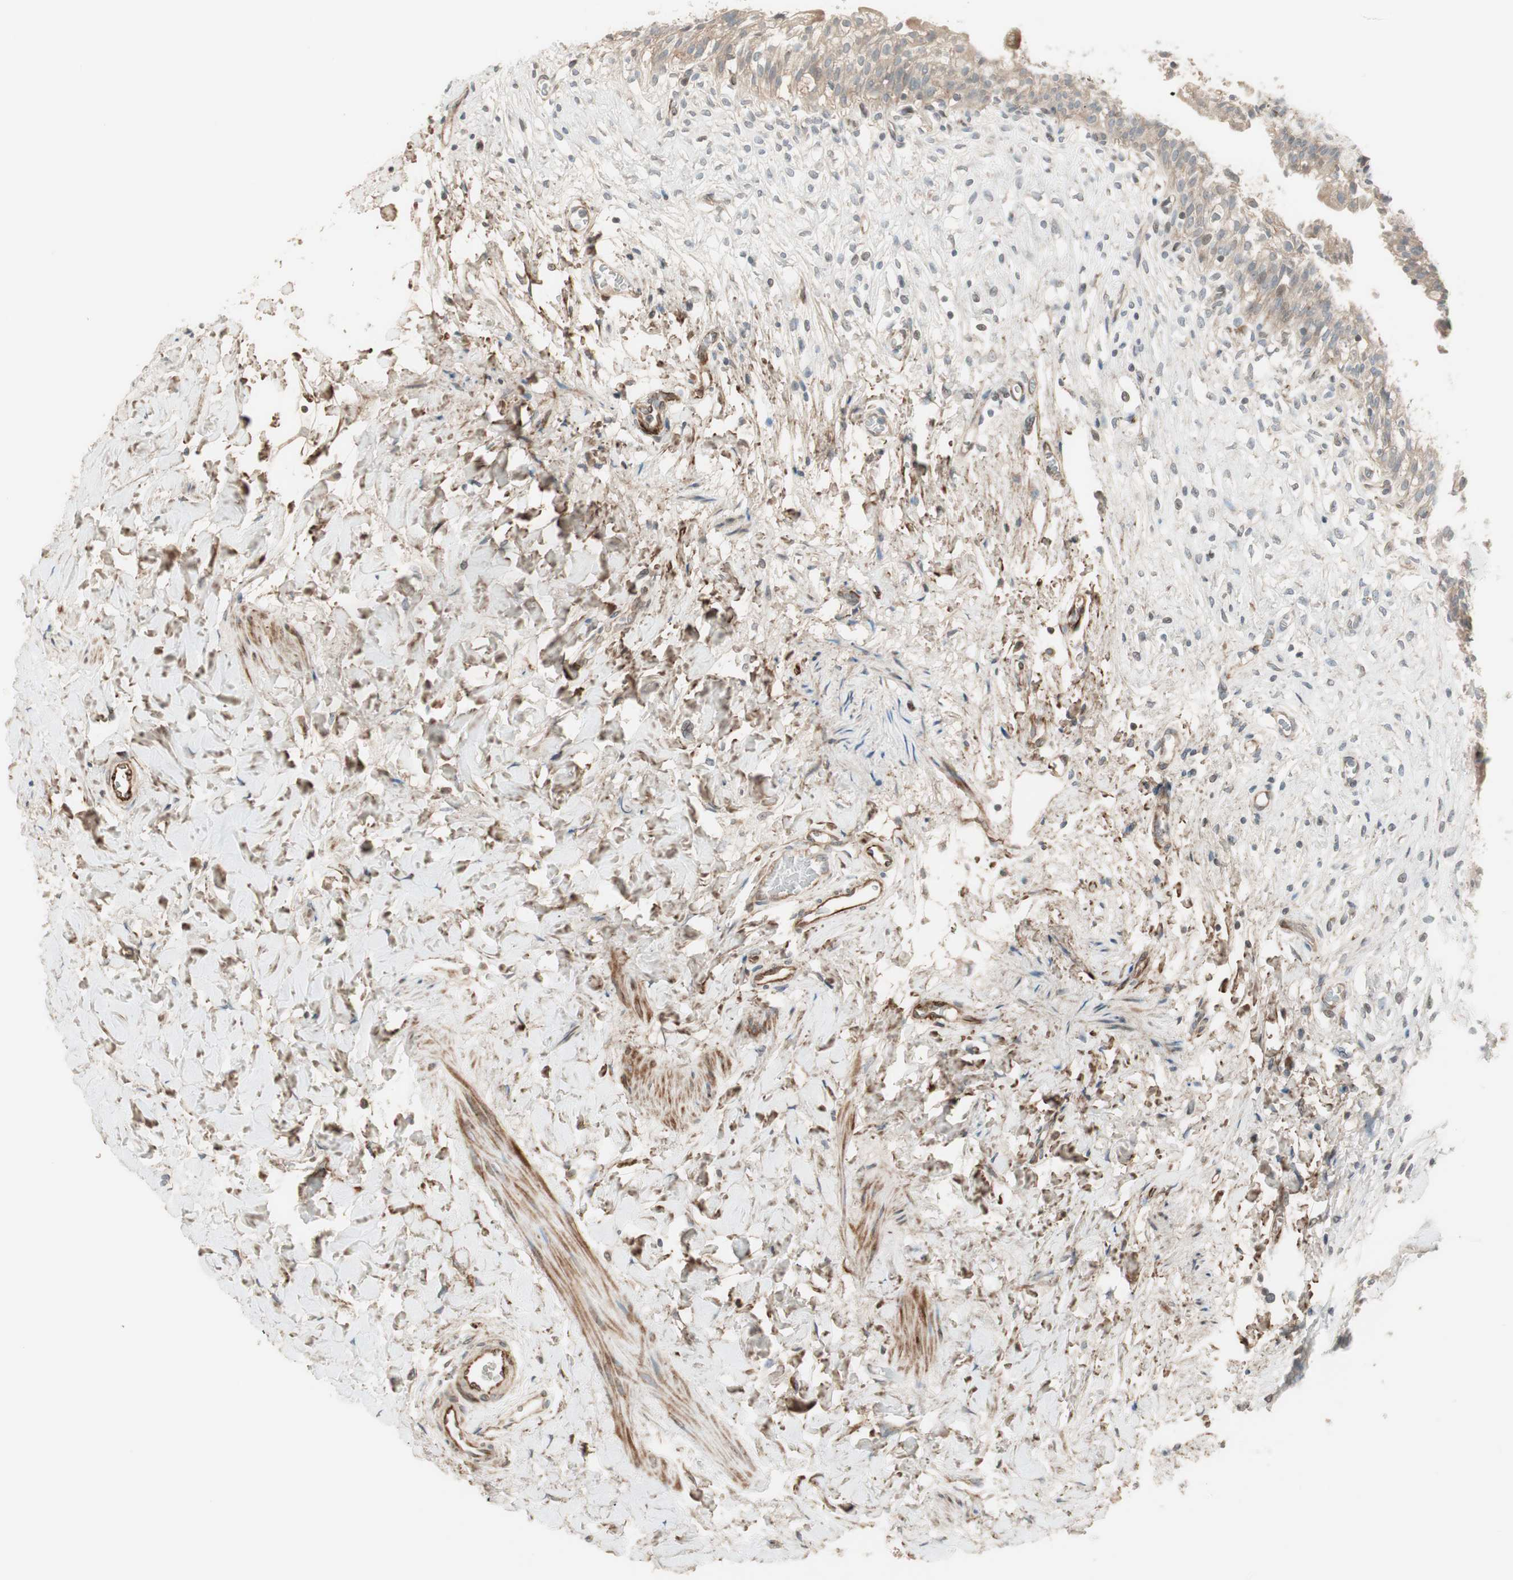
{"staining": {"intensity": "moderate", "quantity": ">75%", "location": "cytoplasmic/membranous"}, "tissue": "urinary bladder", "cell_type": "Urothelial cells", "image_type": "normal", "snomed": [{"axis": "morphology", "description": "Normal tissue, NOS"}, {"axis": "morphology", "description": "Inflammation, NOS"}, {"axis": "topography", "description": "Urinary bladder"}], "caption": "Normal urinary bladder demonstrates moderate cytoplasmic/membranous expression in about >75% of urothelial cells.", "gene": "PPP2R5E", "patient": {"sex": "female", "age": 80}}